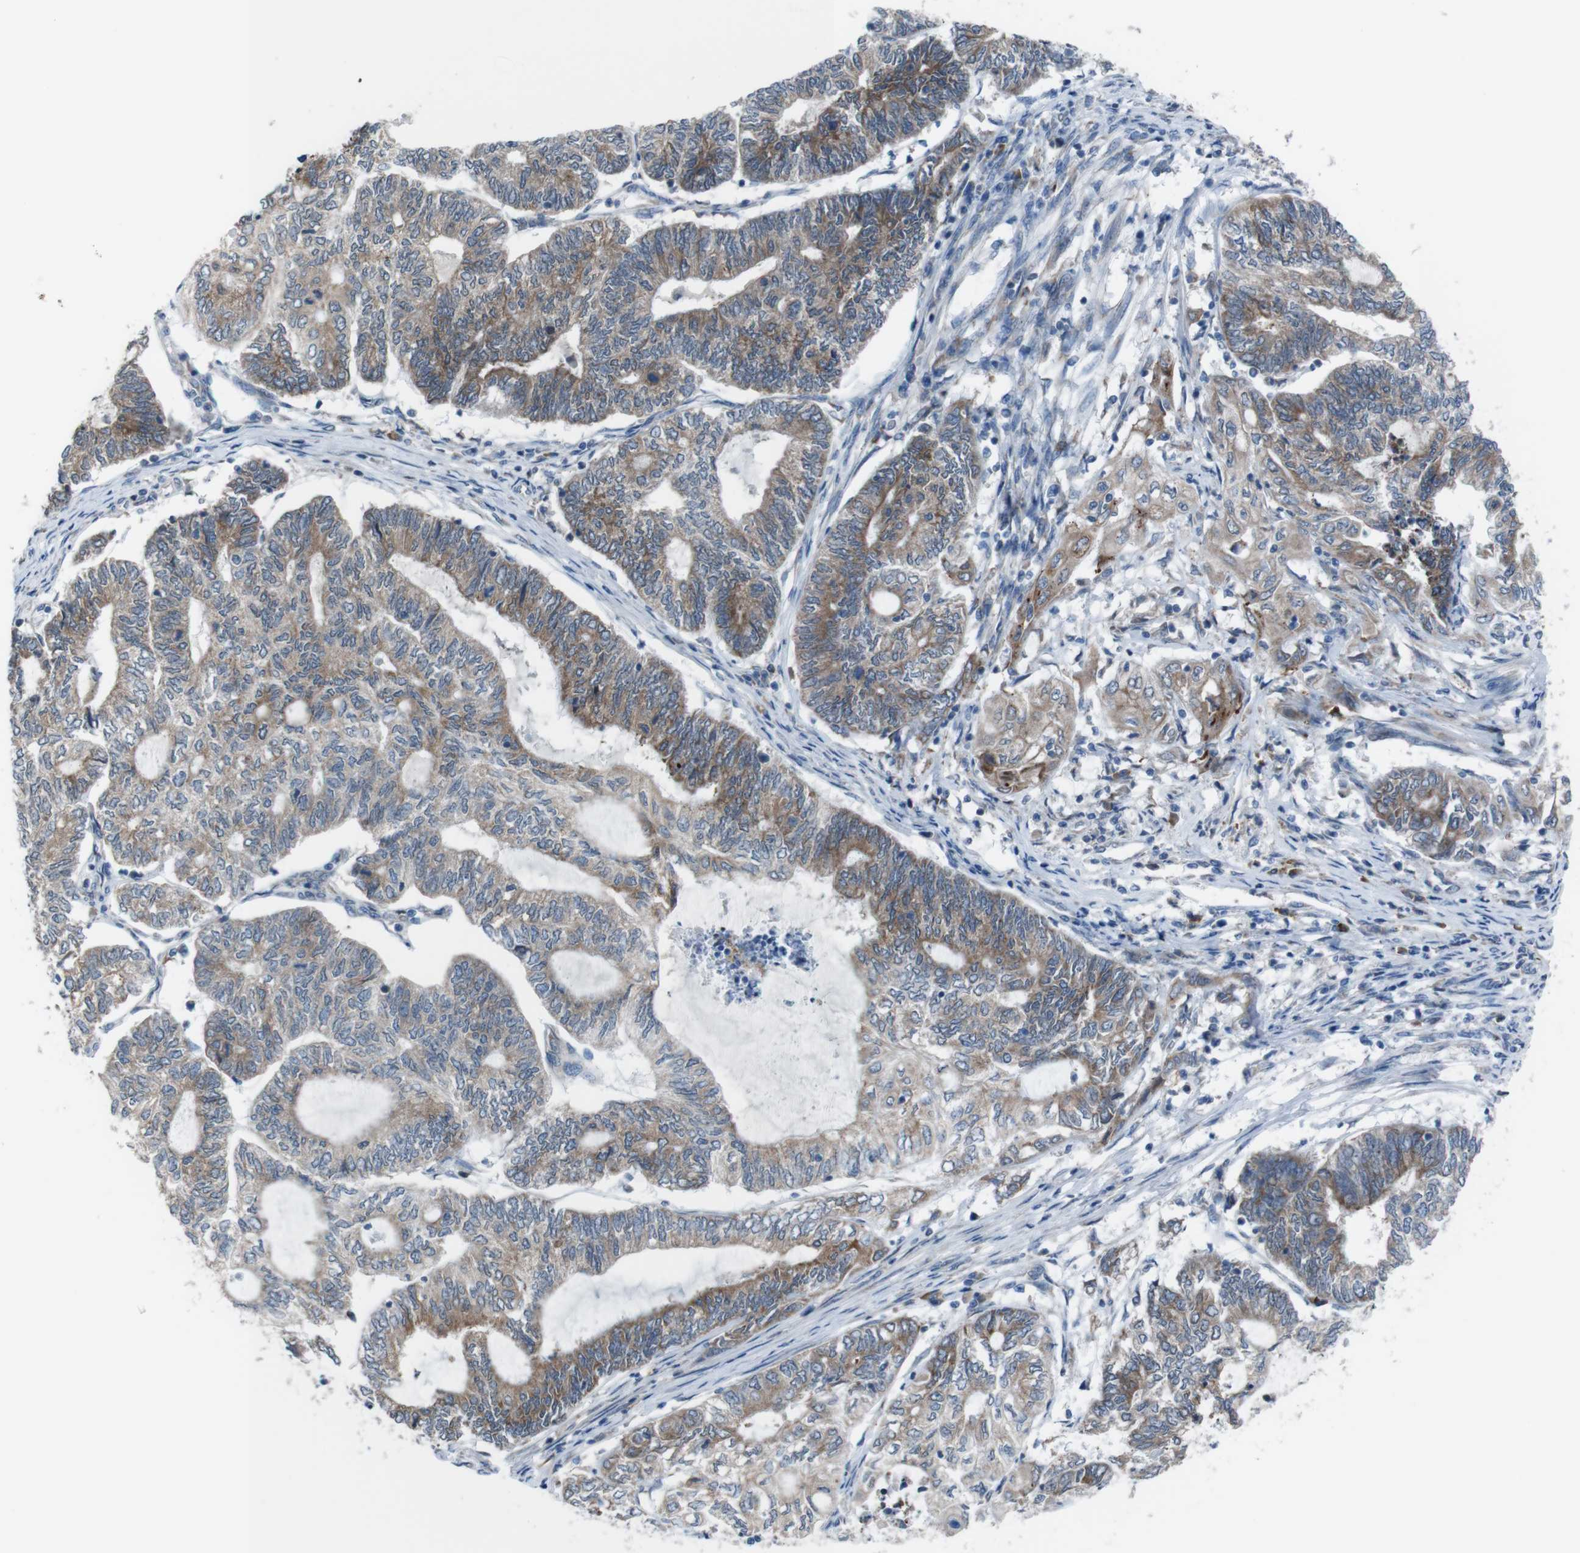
{"staining": {"intensity": "moderate", "quantity": ">75%", "location": "cytoplasmic/membranous"}, "tissue": "endometrial cancer", "cell_type": "Tumor cells", "image_type": "cancer", "snomed": [{"axis": "morphology", "description": "Adenocarcinoma, NOS"}, {"axis": "topography", "description": "Uterus"}, {"axis": "topography", "description": "Endometrium"}], "caption": "High-power microscopy captured an immunohistochemistry (IHC) histopathology image of endometrial cancer, revealing moderate cytoplasmic/membranous staining in approximately >75% of tumor cells. The staining was performed using DAB, with brown indicating positive protein expression. Nuclei are stained blue with hematoxylin.", "gene": "CDH22", "patient": {"sex": "female", "age": 70}}